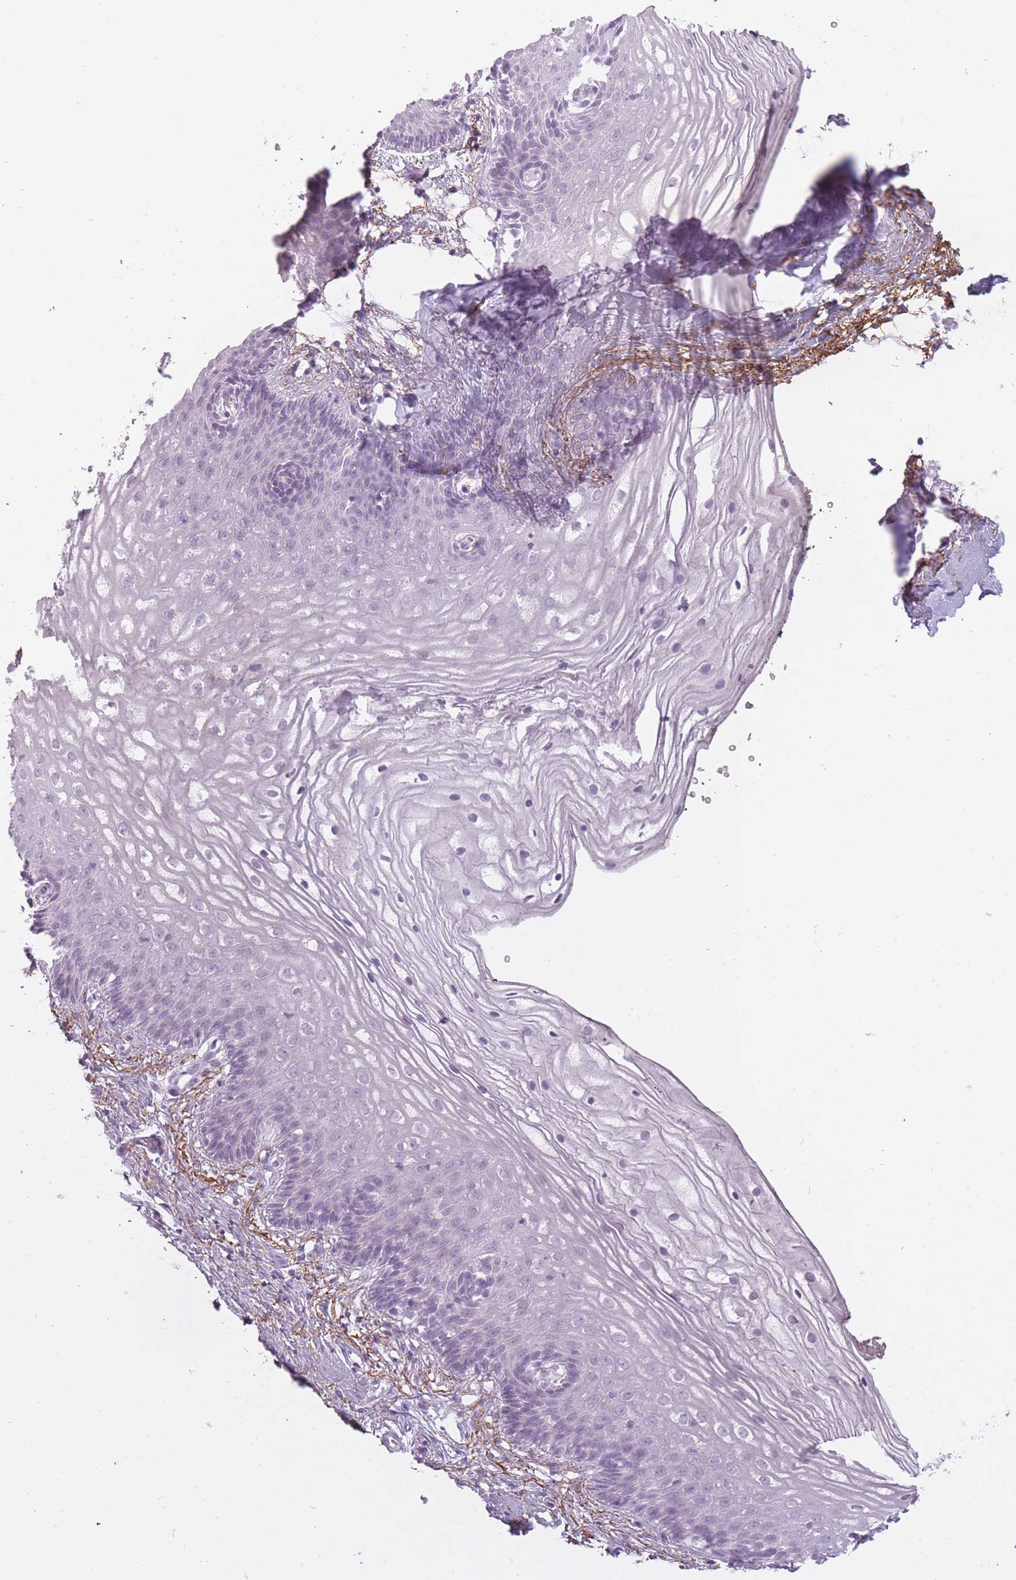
{"staining": {"intensity": "negative", "quantity": "none", "location": "none"}, "tissue": "vagina", "cell_type": "Squamous epithelial cells", "image_type": "normal", "snomed": [{"axis": "morphology", "description": "Normal tissue, NOS"}, {"axis": "topography", "description": "Vagina"}], "caption": "IHC micrograph of unremarkable vagina: vagina stained with DAB (3,3'-diaminobenzidine) exhibits no significant protein expression in squamous epithelial cells. Nuclei are stained in blue.", "gene": "RFX4", "patient": {"sex": "female", "age": 47}}